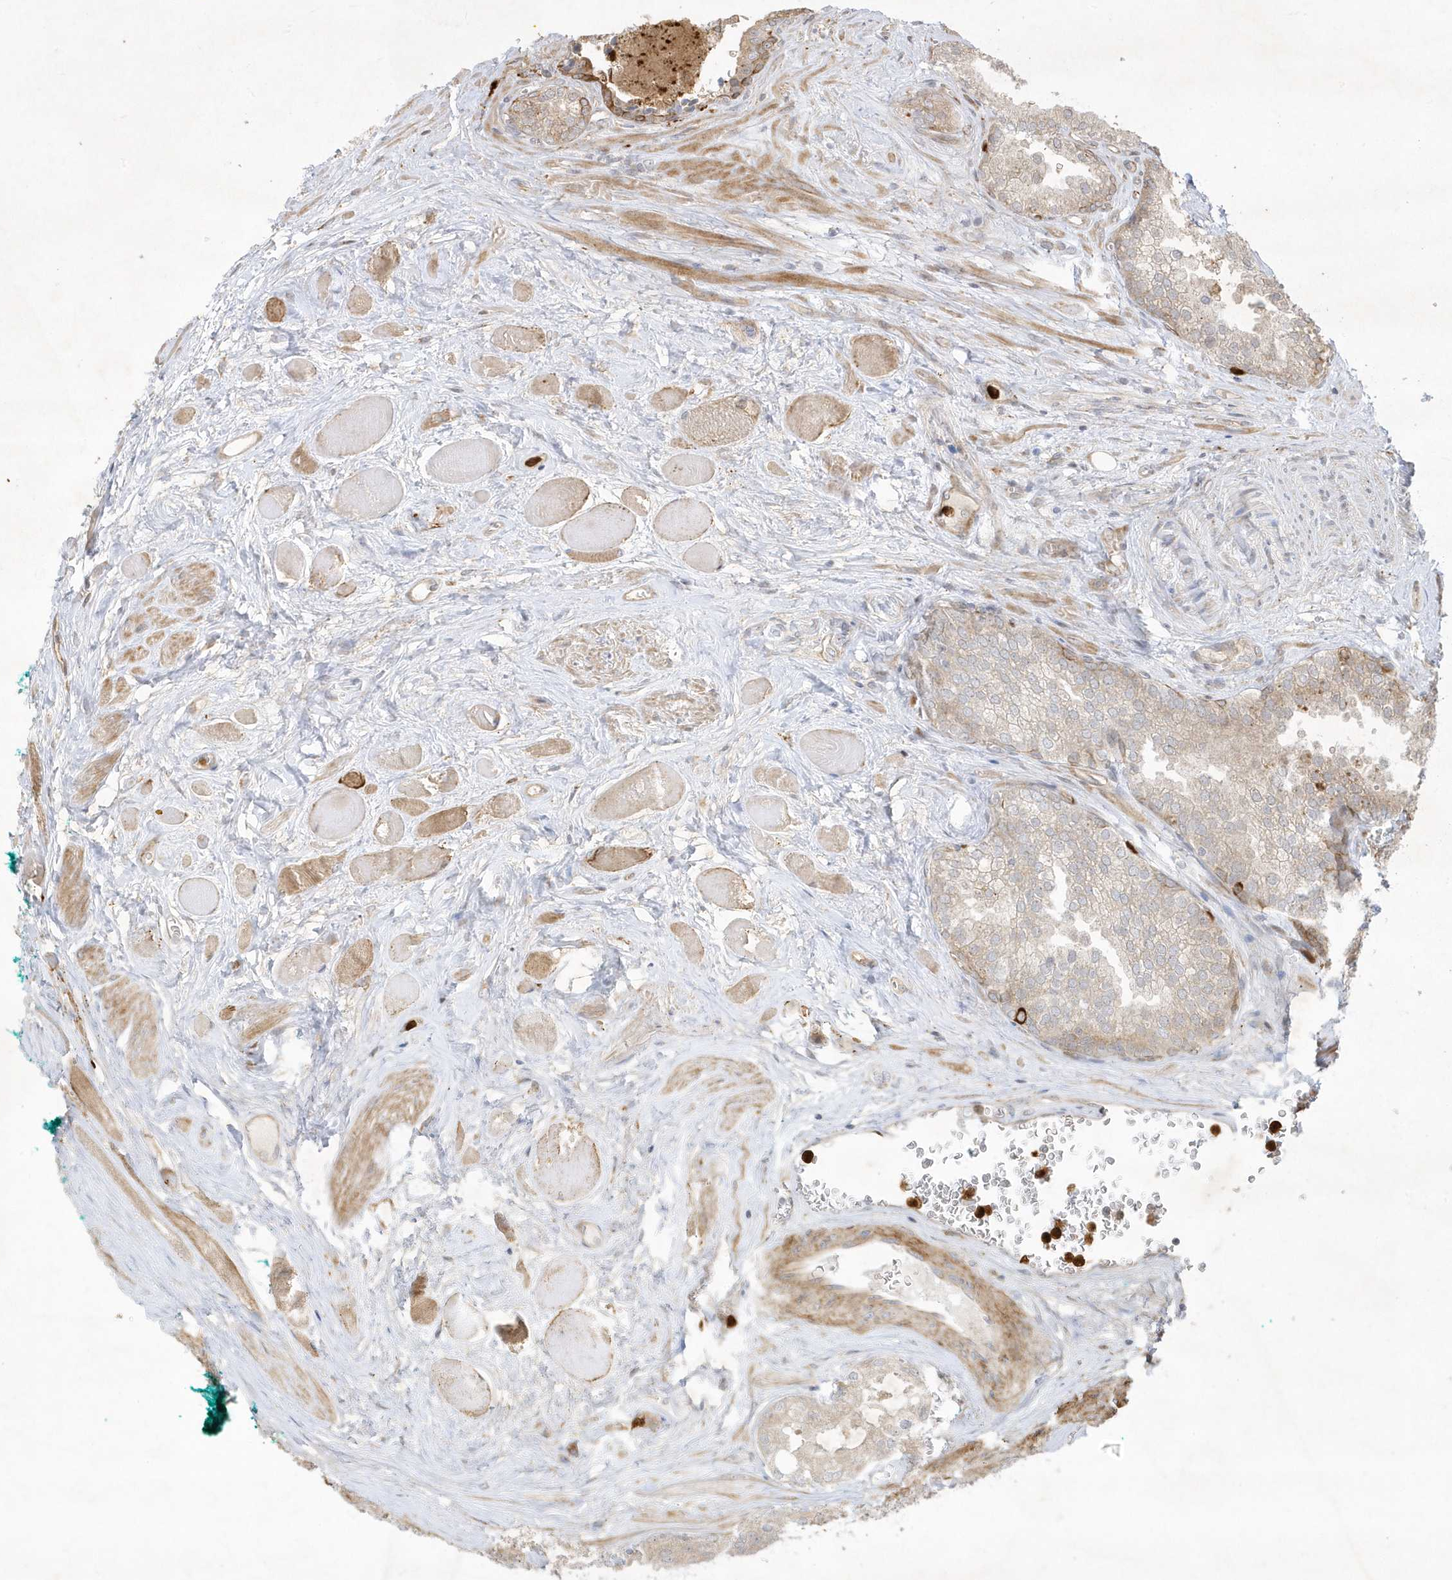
{"staining": {"intensity": "negative", "quantity": "none", "location": "none"}, "tissue": "prostate cancer", "cell_type": "Tumor cells", "image_type": "cancer", "snomed": [{"axis": "morphology", "description": "Adenocarcinoma, Low grade"}, {"axis": "topography", "description": "Prostate"}], "caption": "Photomicrograph shows no protein positivity in tumor cells of adenocarcinoma (low-grade) (prostate) tissue.", "gene": "IFT57", "patient": {"sex": "male", "age": 67}}